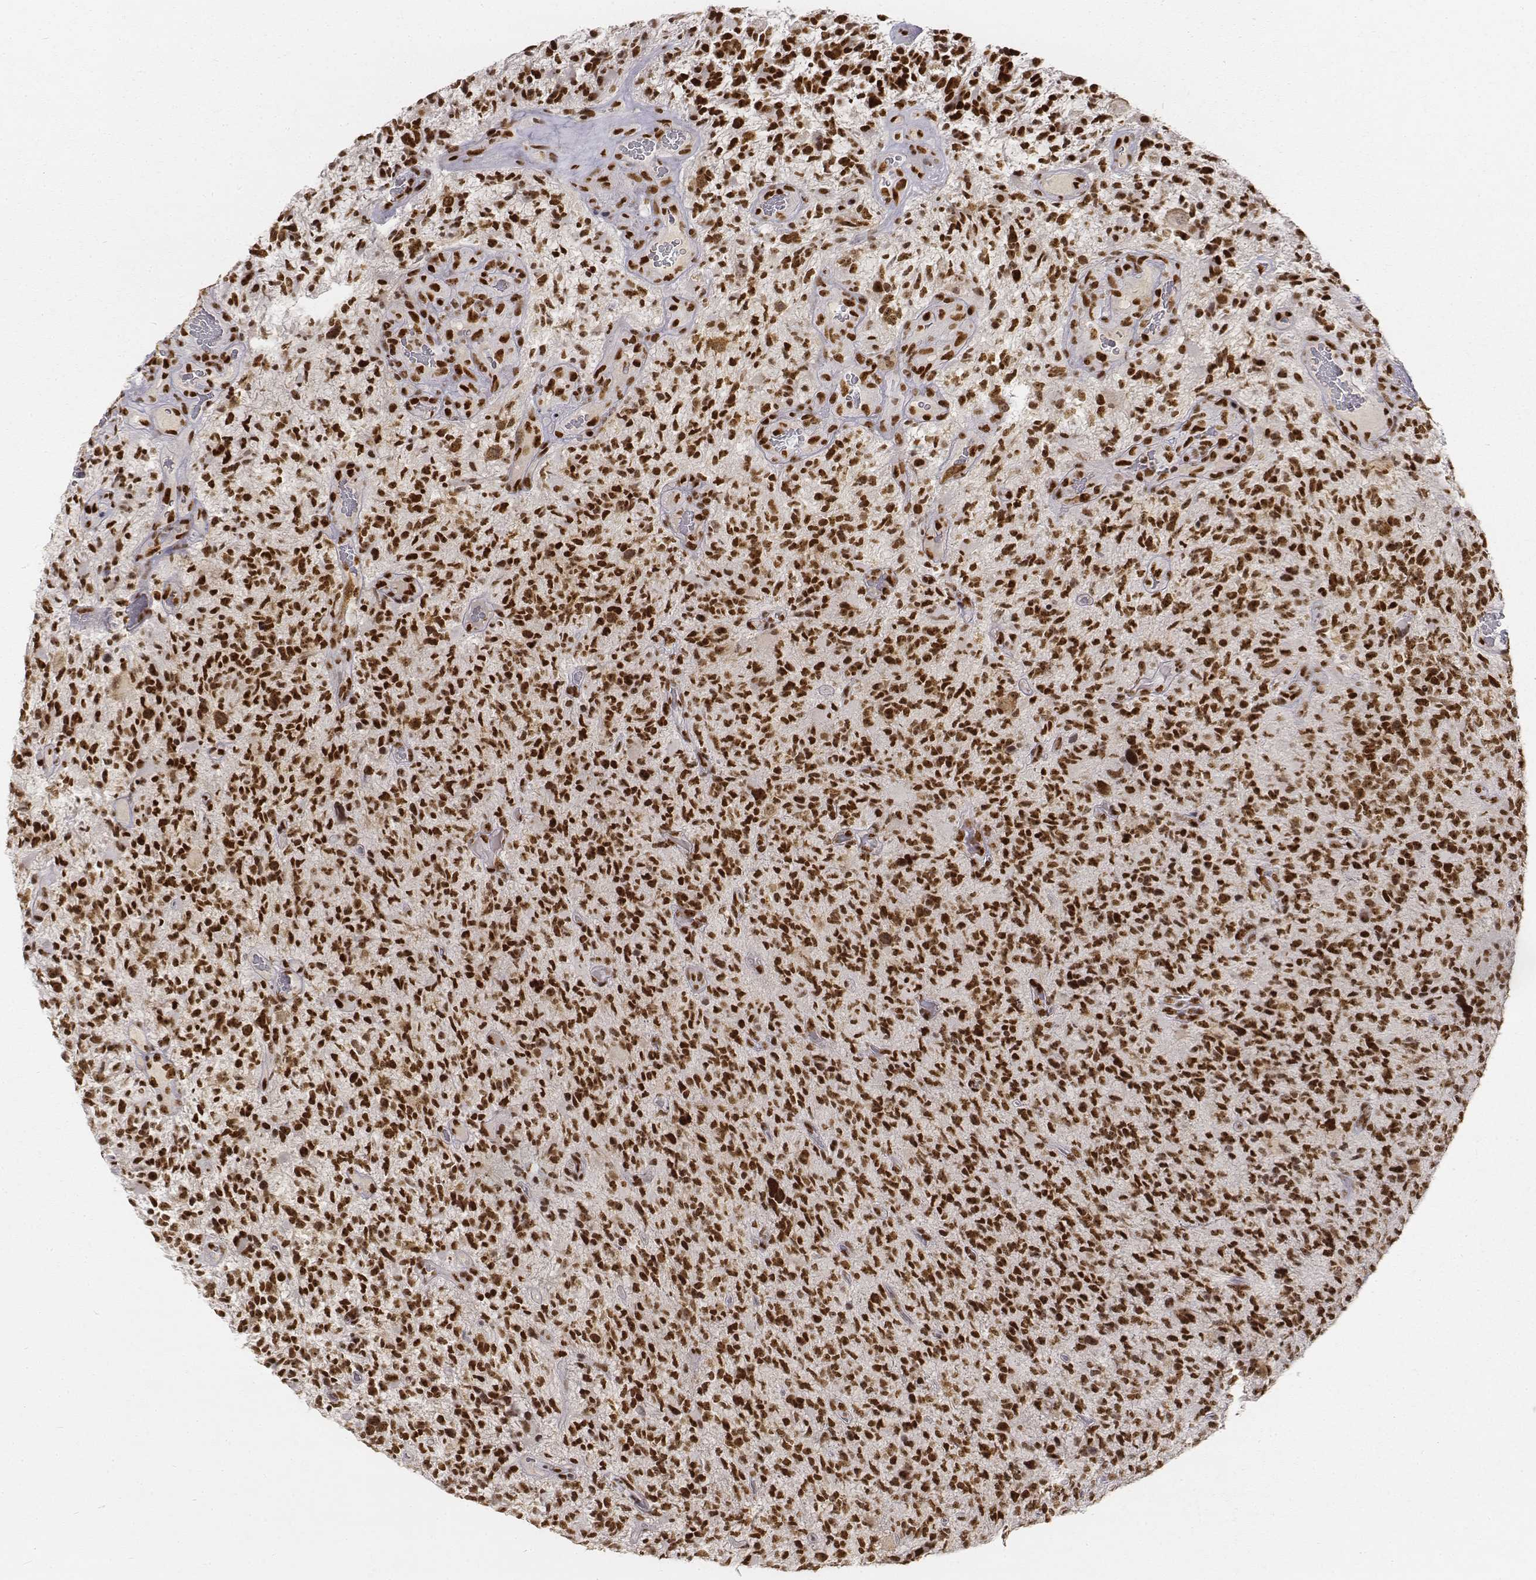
{"staining": {"intensity": "strong", "quantity": ">75%", "location": "nuclear"}, "tissue": "glioma", "cell_type": "Tumor cells", "image_type": "cancer", "snomed": [{"axis": "morphology", "description": "Glioma, malignant, High grade"}, {"axis": "topography", "description": "Brain"}], "caption": "A histopathology image showing strong nuclear staining in about >75% of tumor cells in malignant glioma (high-grade), as visualized by brown immunohistochemical staining.", "gene": "PHF6", "patient": {"sex": "female", "age": 71}}